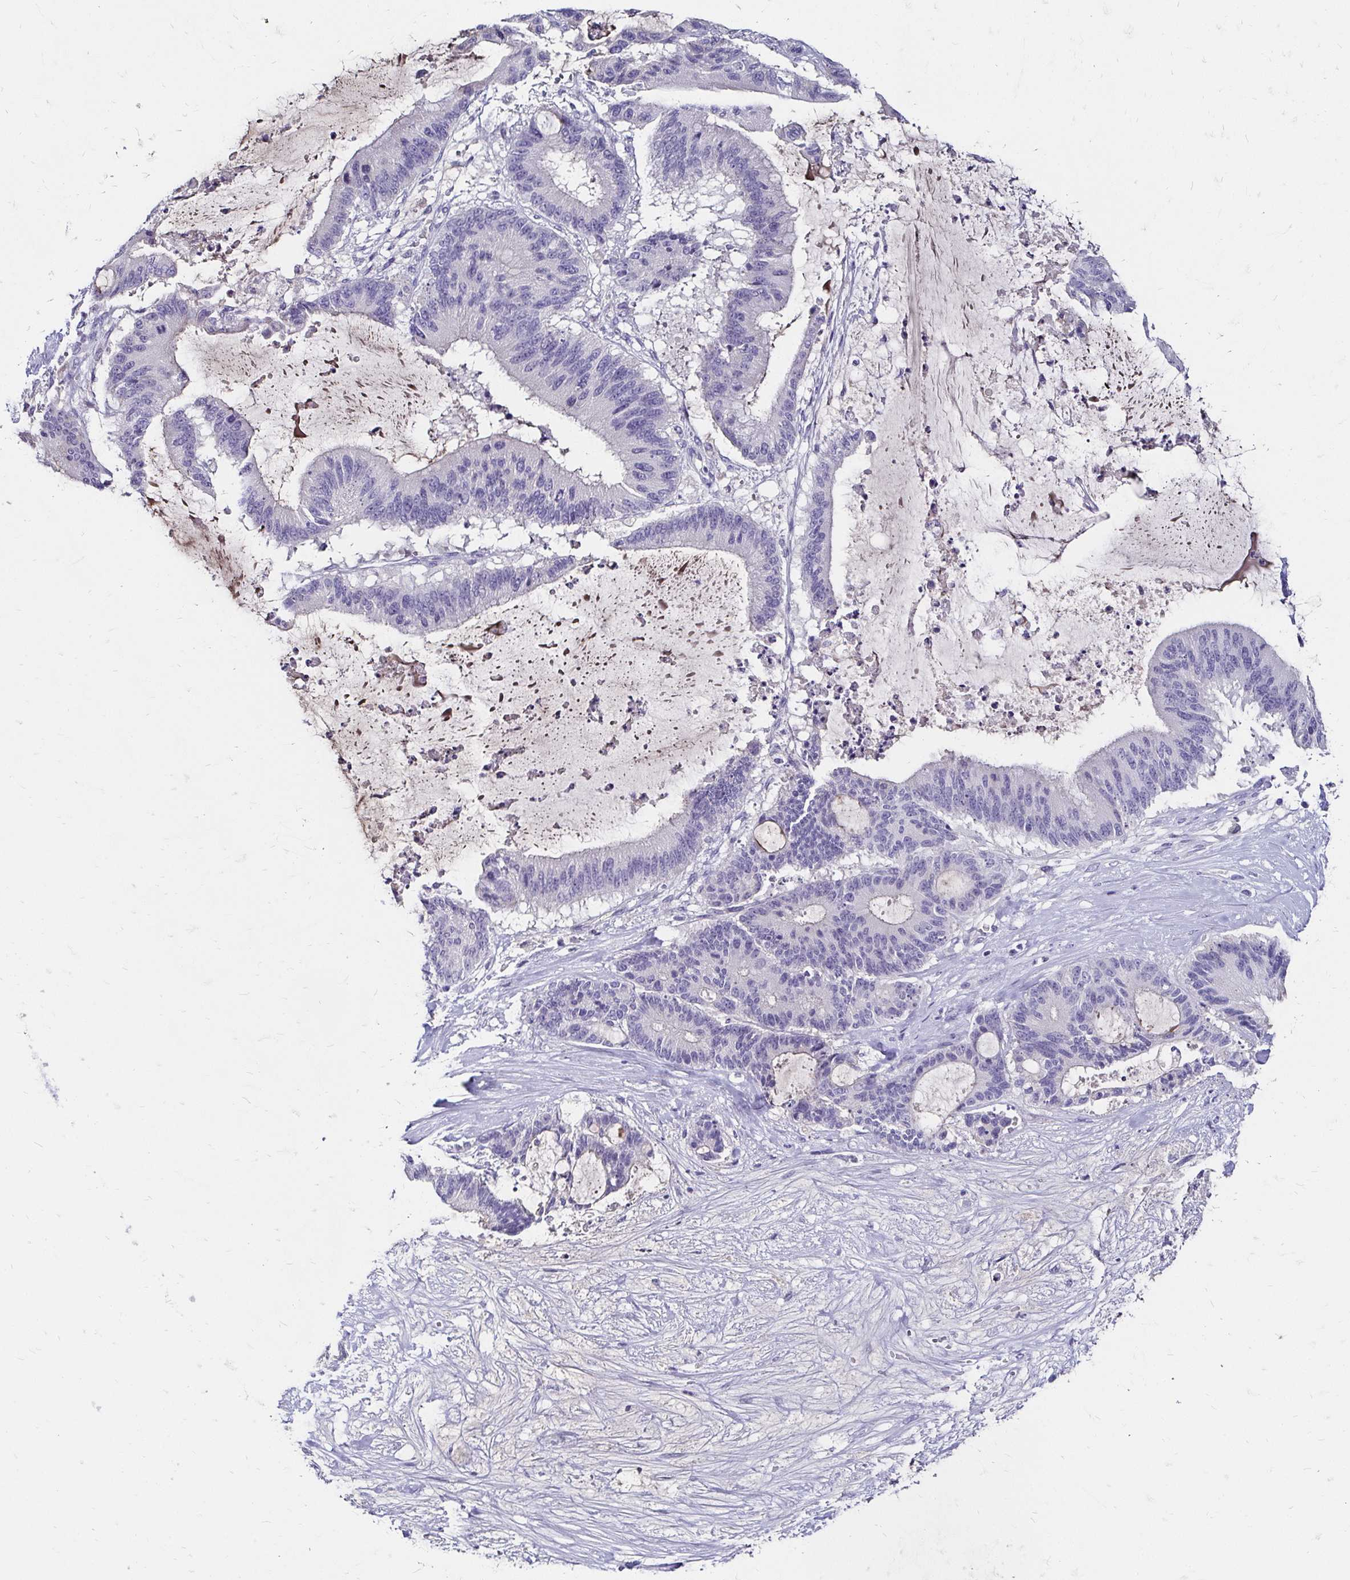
{"staining": {"intensity": "negative", "quantity": "none", "location": "none"}, "tissue": "liver cancer", "cell_type": "Tumor cells", "image_type": "cancer", "snomed": [{"axis": "morphology", "description": "Normal tissue, NOS"}, {"axis": "morphology", "description": "Cholangiocarcinoma"}, {"axis": "topography", "description": "Liver"}, {"axis": "topography", "description": "Peripheral nerve tissue"}], "caption": "Protein analysis of liver cancer reveals no significant expression in tumor cells. (DAB immunohistochemistry visualized using brightfield microscopy, high magnification).", "gene": "SCG3", "patient": {"sex": "female", "age": 73}}